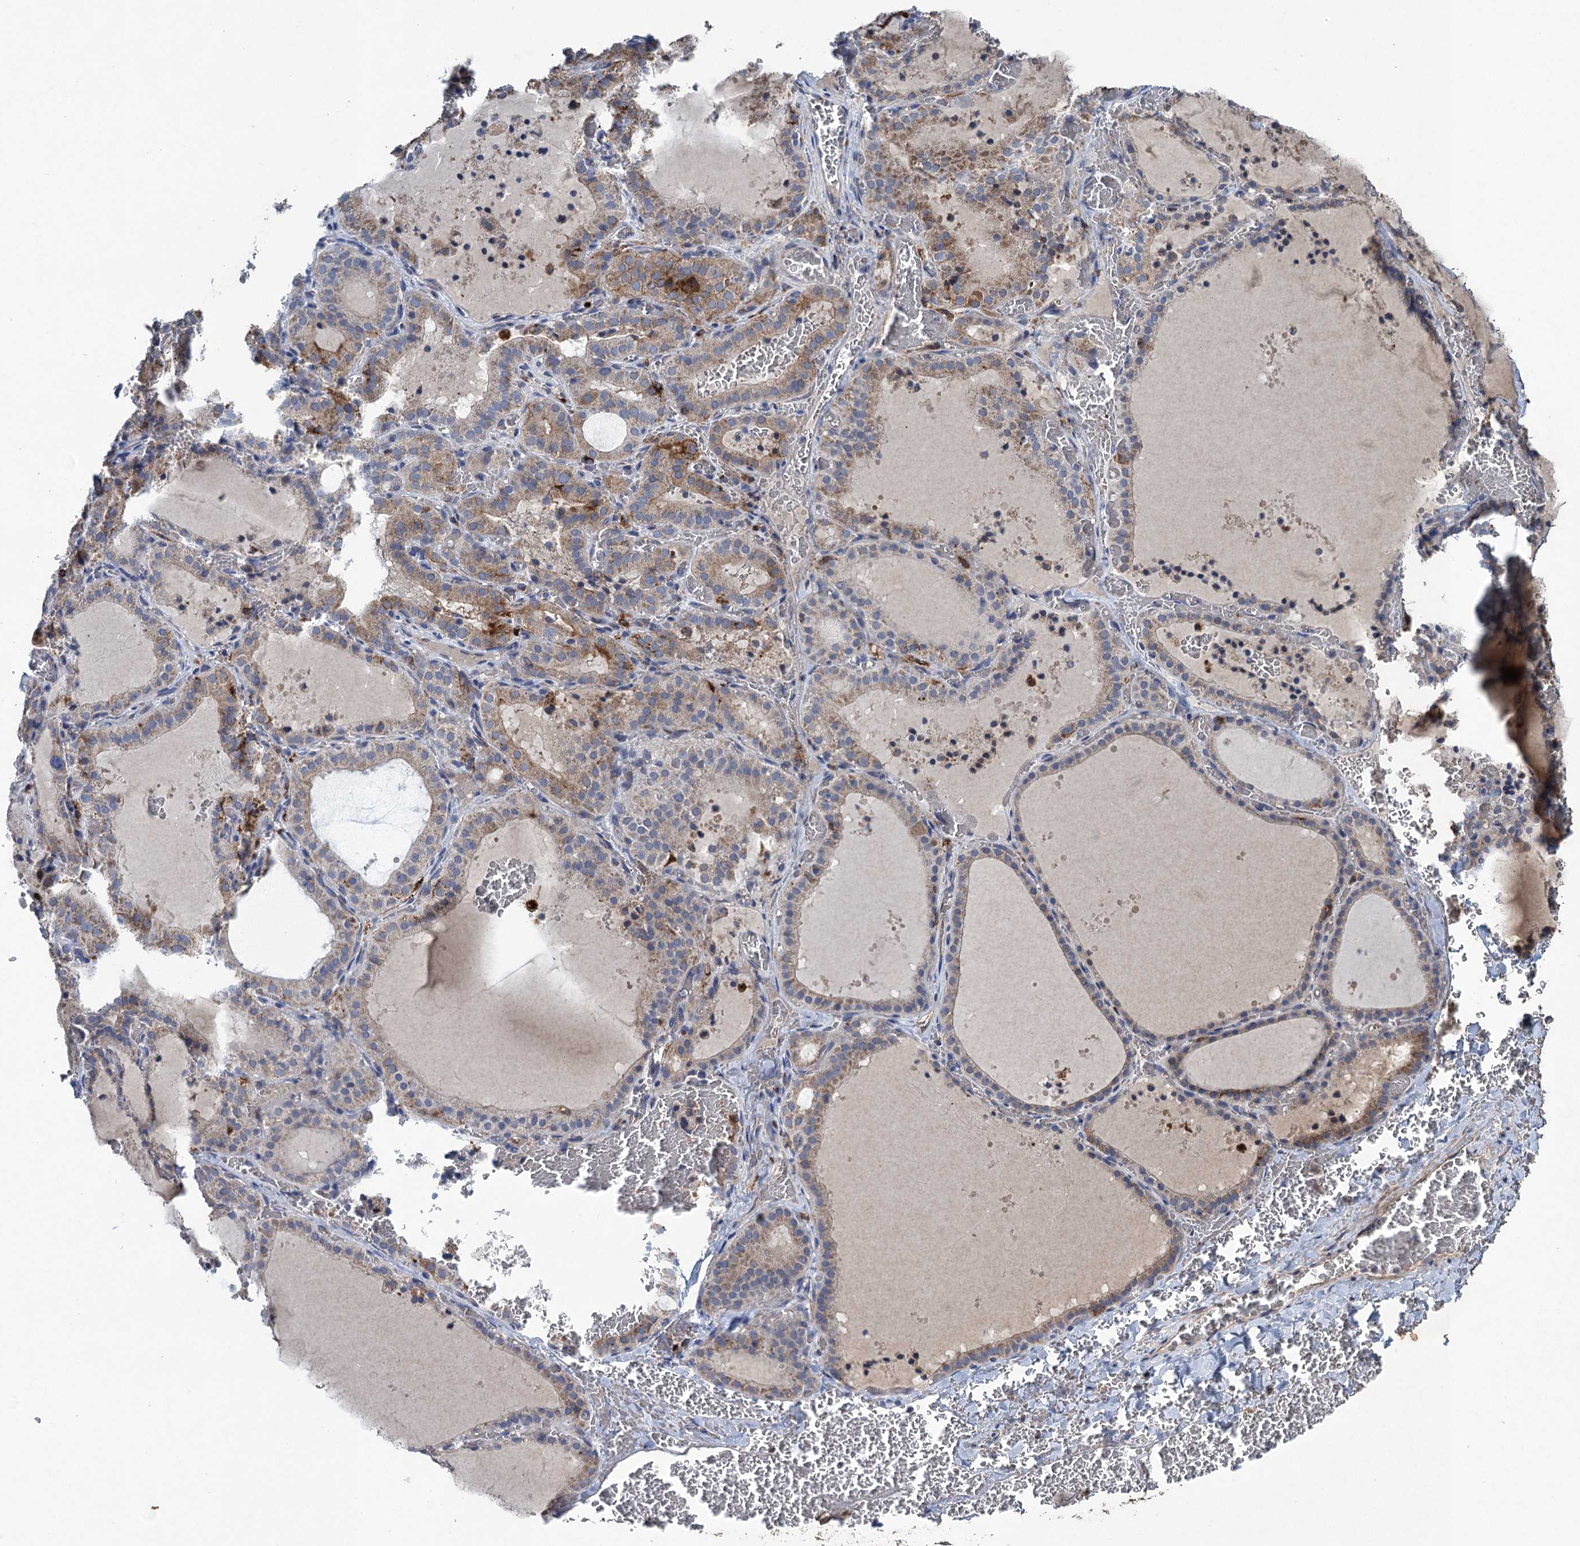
{"staining": {"intensity": "moderate", "quantity": "<25%", "location": "cytoplasmic/membranous"}, "tissue": "thyroid gland", "cell_type": "Glandular cells", "image_type": "normal", "snomed": [{"axis": "morphology", "description": "Normal tissue, NOS"}, {"axis": "topography", "description": "Thyroid gland"}], "caption": "Moderate cytoplasmic/membranous expression for a protein is identified in about <25% of glandular cells of unremarkable thyroid gland using immunohistochemistry.", "gene": "TXNDC11", "patient": {"sex": "female", "age": 39}}